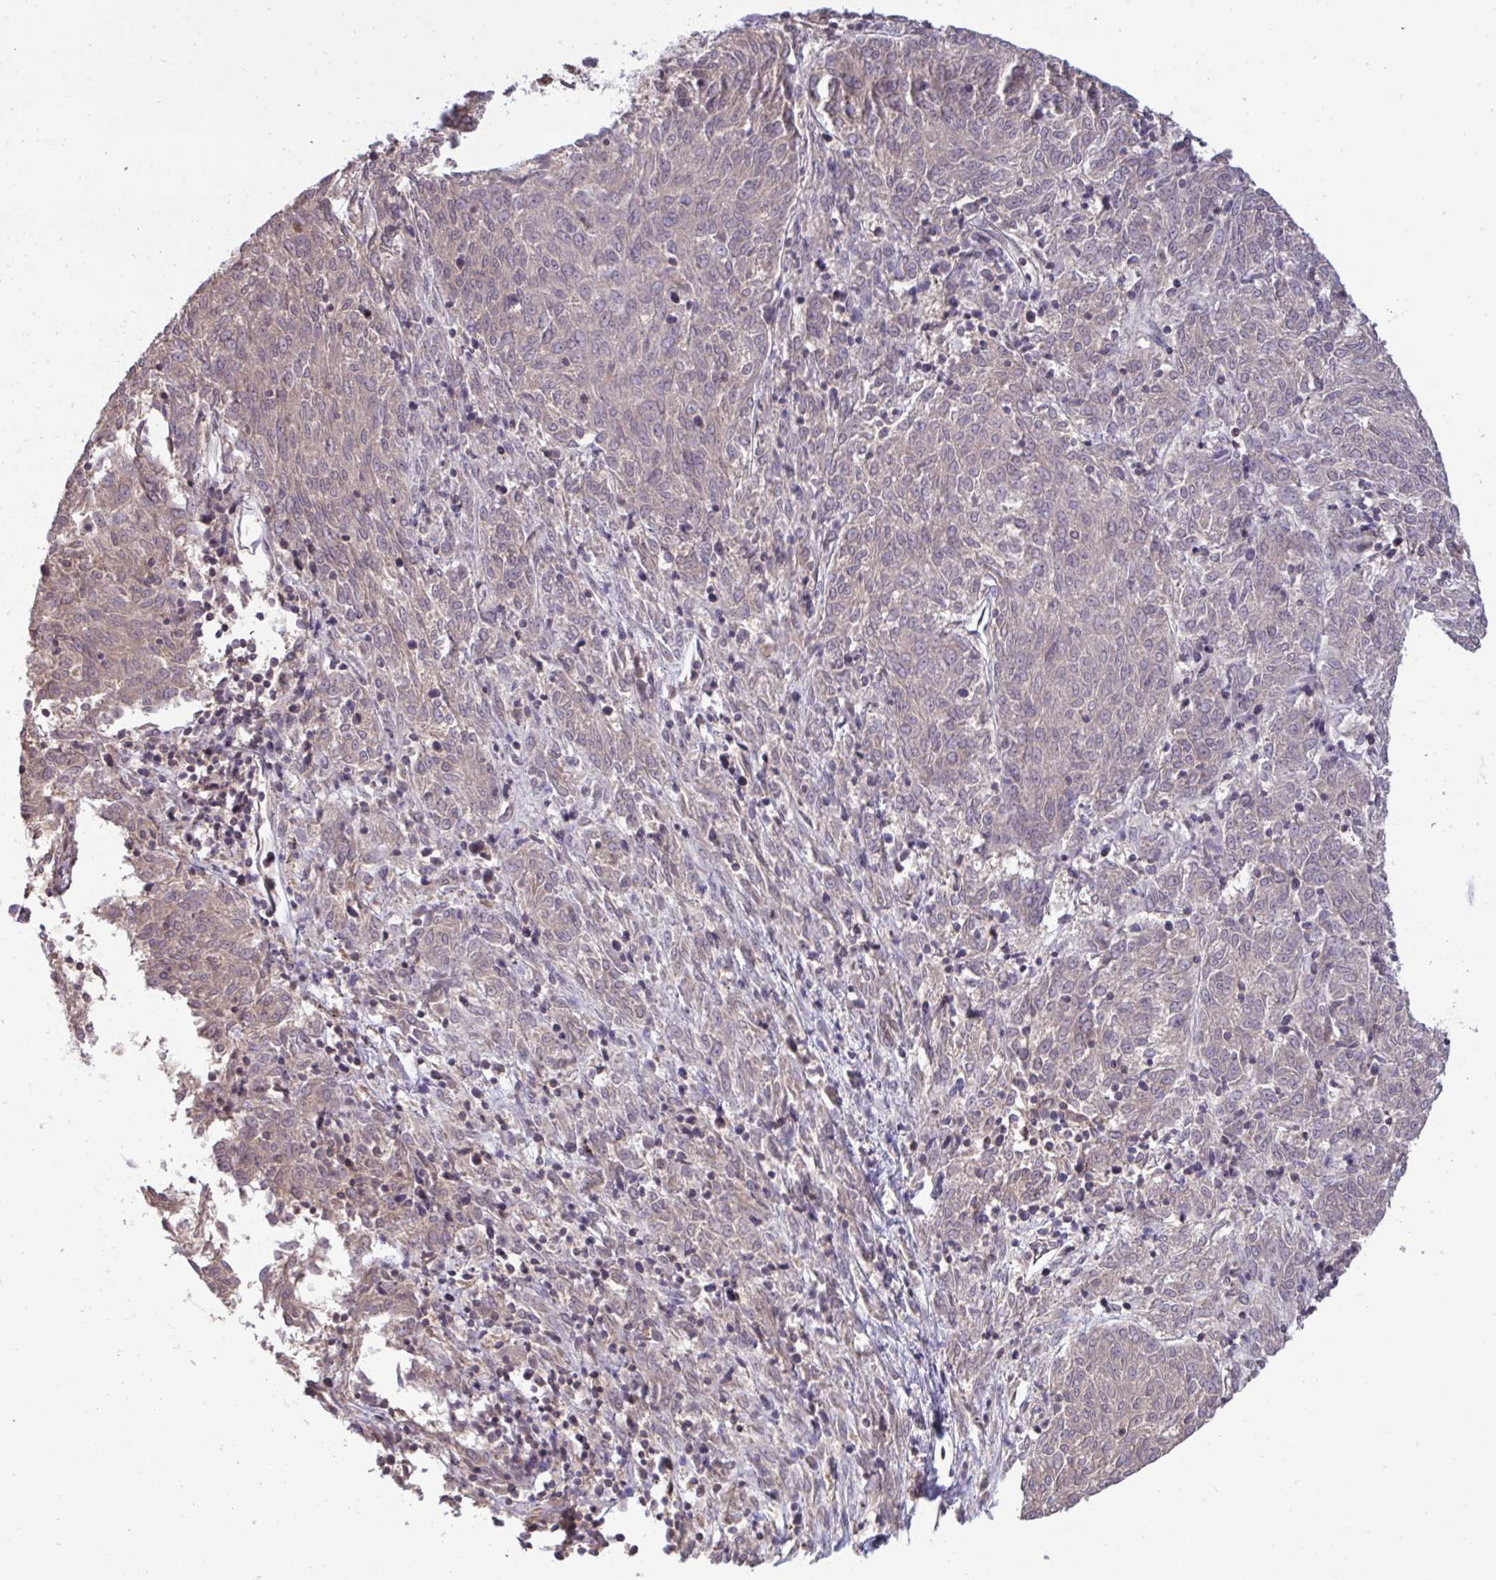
{"staining": {"intensity": "moderate", "quantity": "25%-75%", "location": "nuclear"}, "tissue": "melanoma", "cell_type": "Tumor cells", "image_type": "cancer", "snomed": [{"axis": "morphology", "description": "Malignant melanoma, NOS"}, {"axis": "topography", "description": "Skin"}], "caption": "Brown immunohistochemical staining in melanoma shows moderate nuclear expression in approximately 25%-75% of tumor cells.", "gene": "PUF60", "patient": {"sex": "female", "age": 72}}